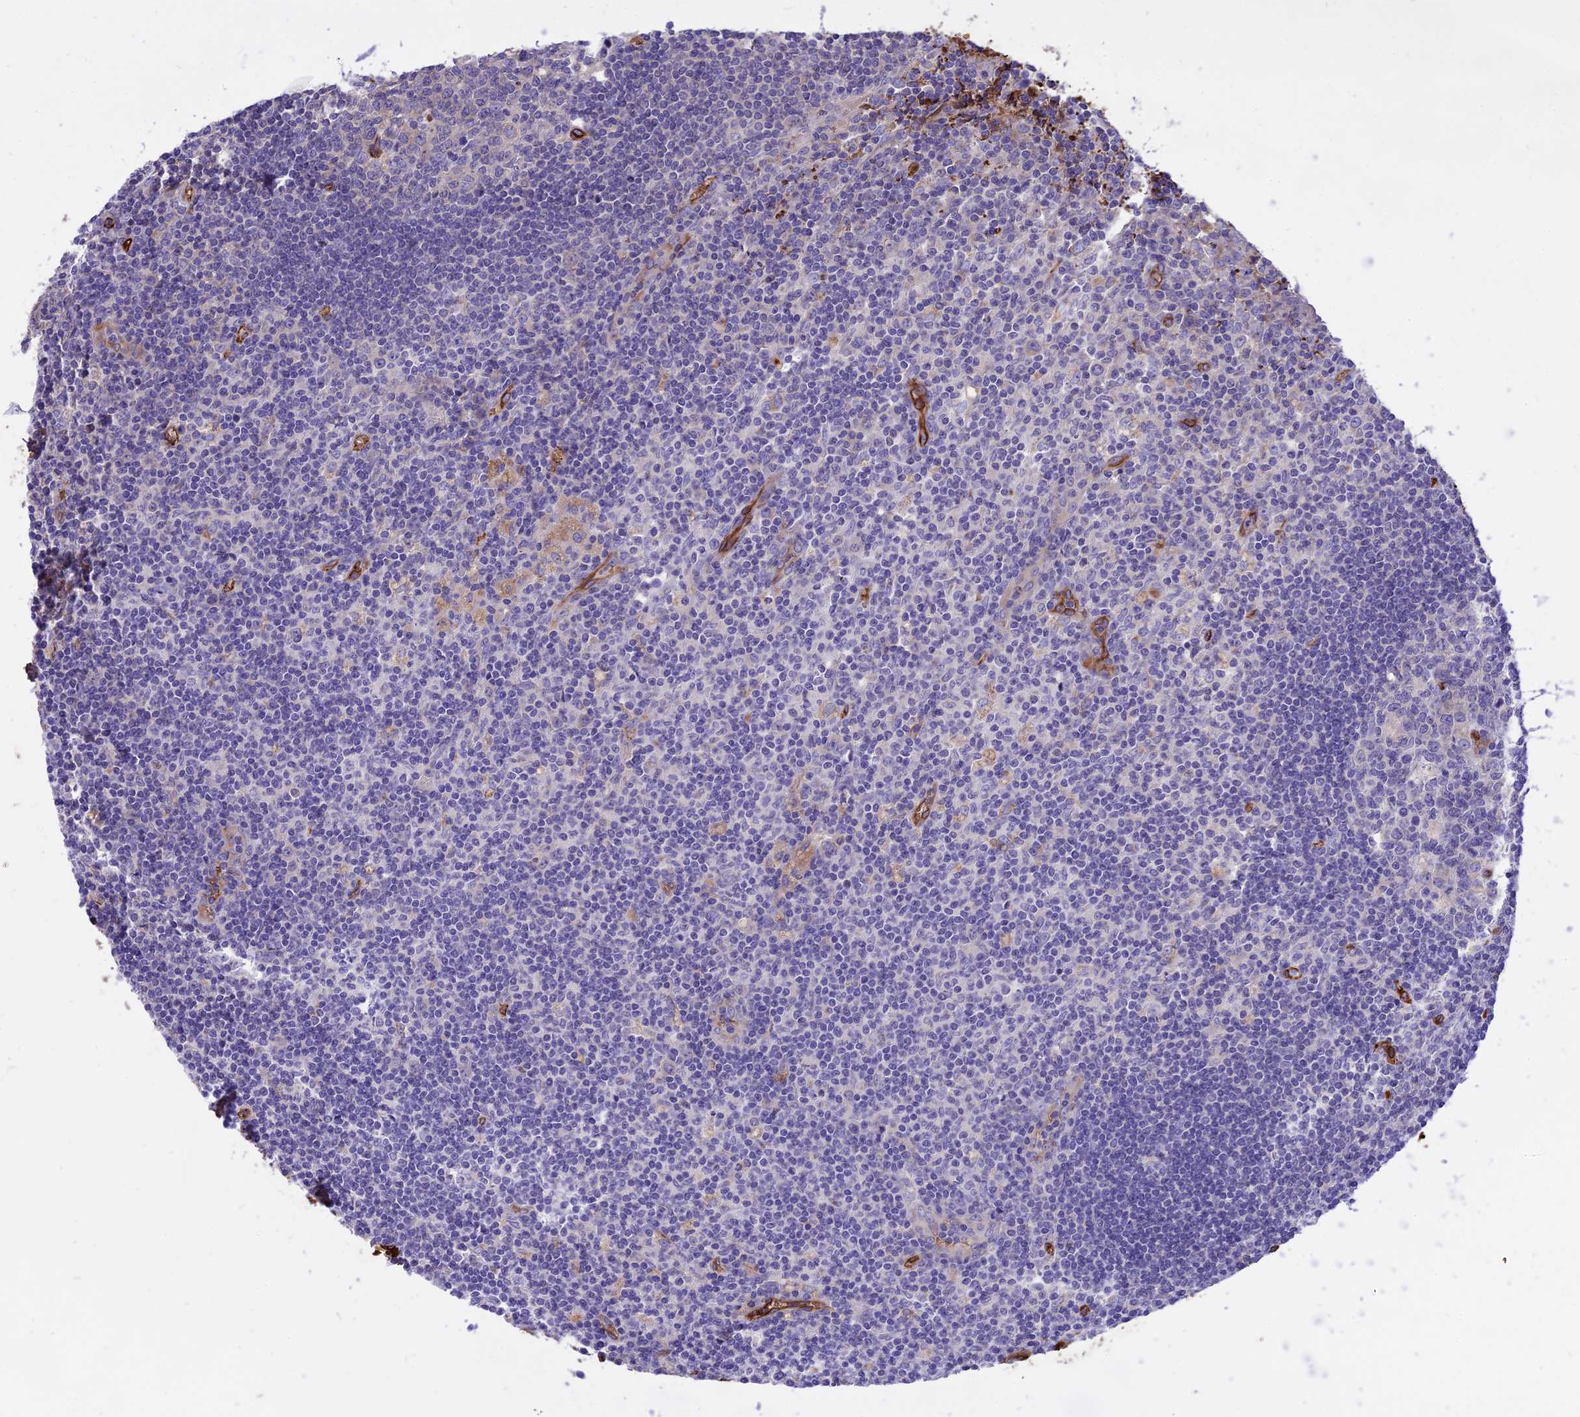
{"staining": {"intensity": "negative", "quantity": "none", "location": "none"}, "tissue": "lymph node", "cell_type": "Germinal center cells", "image_type": "normal", "snomed": [{"axis": "morphology", "description": "Normal tissue, NOS"}, {"axis": "topography", "description": "Lymph node"}], "caption": "The IHC micrograph has no significant expression in germinal center cells of lymph node. Brightfield microscopy of immunohistochemistry stained with DAB (3,3'-diaminobenzidine) (brown) and hematoxylin (blue), captured at high magnification.", "gene": "TTC4", "patient": {"sex": "male", "age": 58}}